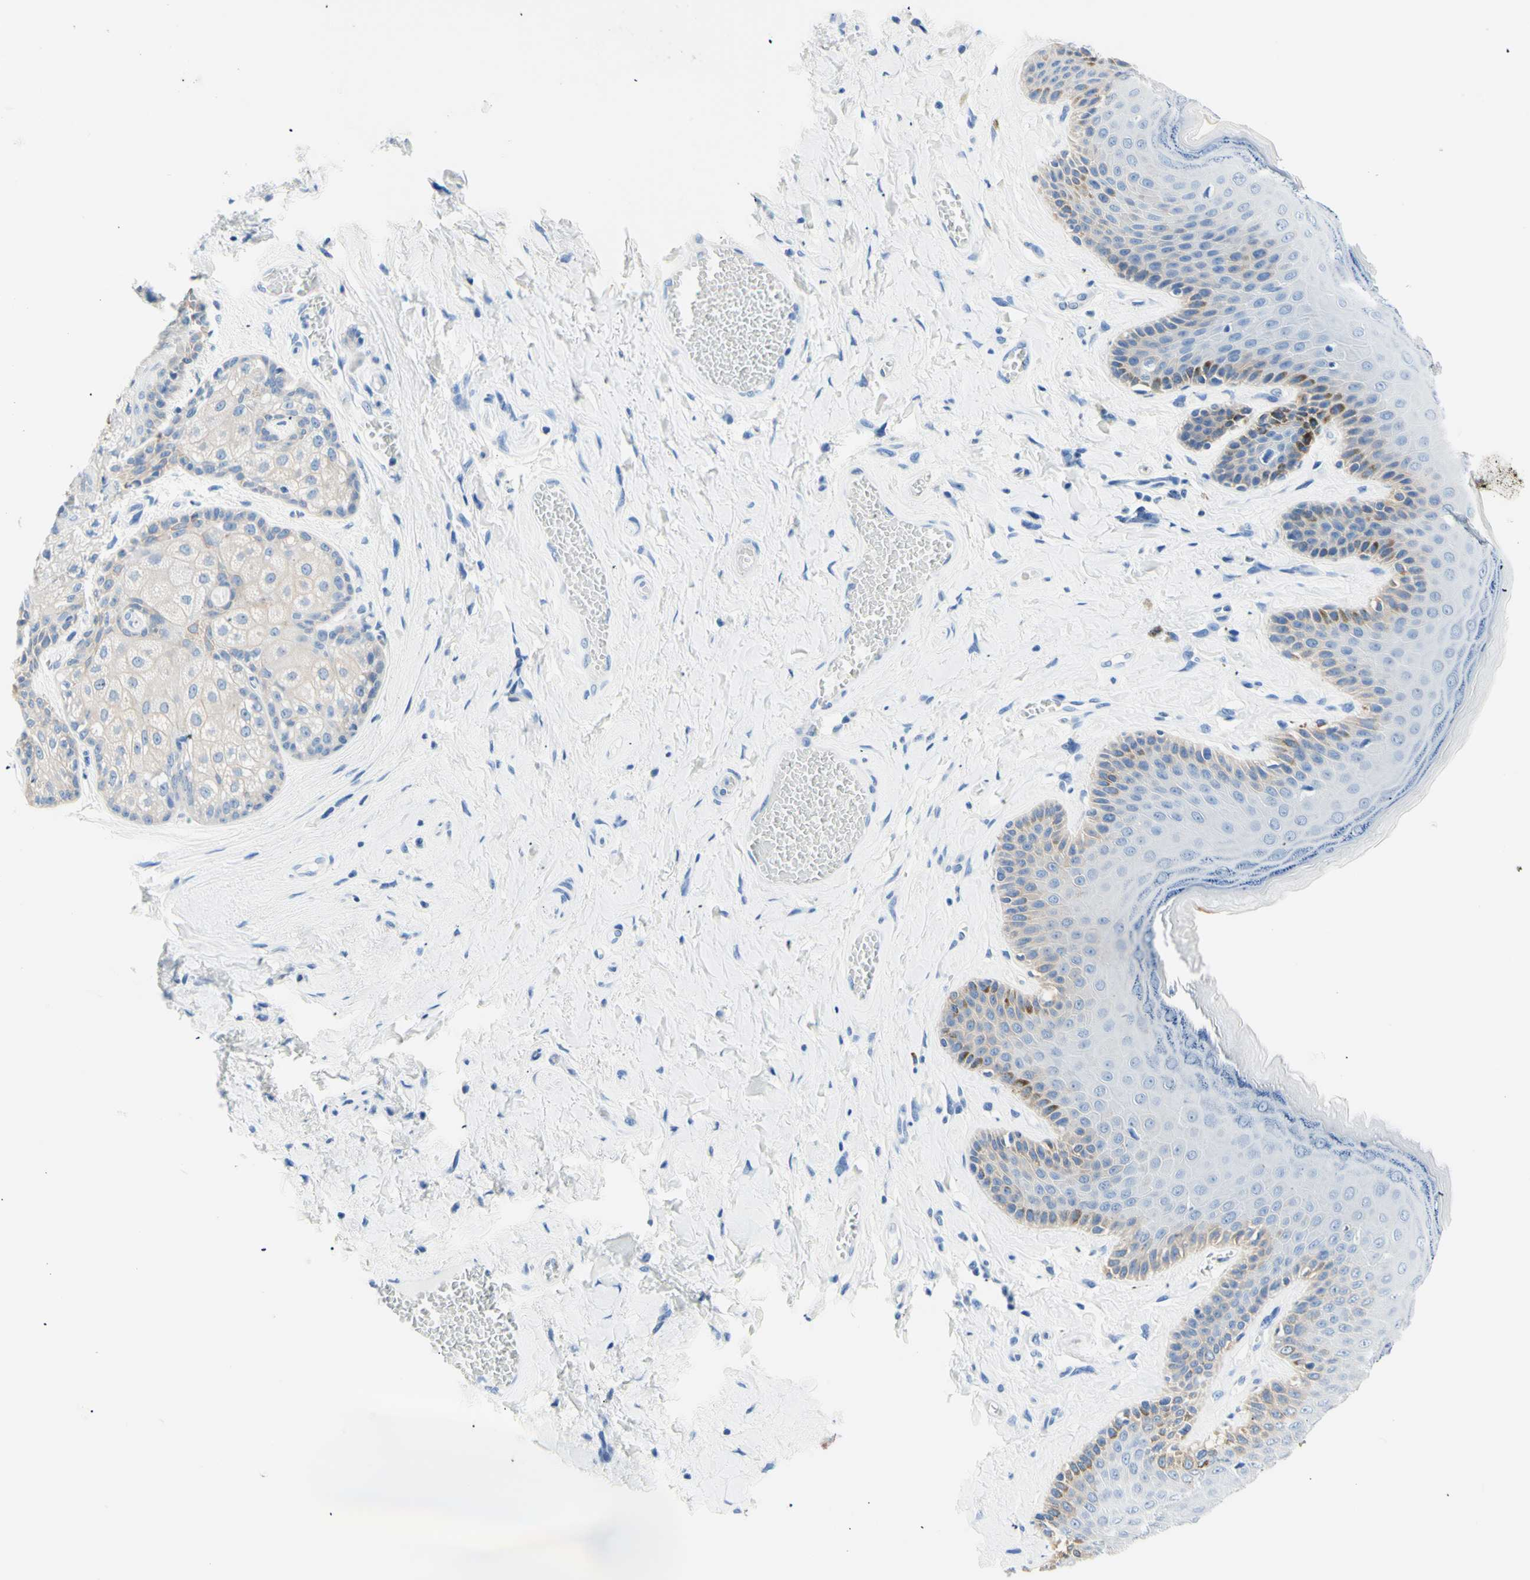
{"staining": {"intensity": "negative", "quantity": "none", "location": "none"}, "tissue": "skin", "cell_type": "Epidermal cells", "image_type": "normal", "snomed": [{"axis": "morphology", "description": "Normal tissue, NOS"}, {"axis": "topography", "description": "Anal"}], "caption": "A photomicrograph of skin stained for a protein displays no brown staining in epidermal cells.", "gene": "HPCA", "patient": {"sex": "male", "age": 69}}